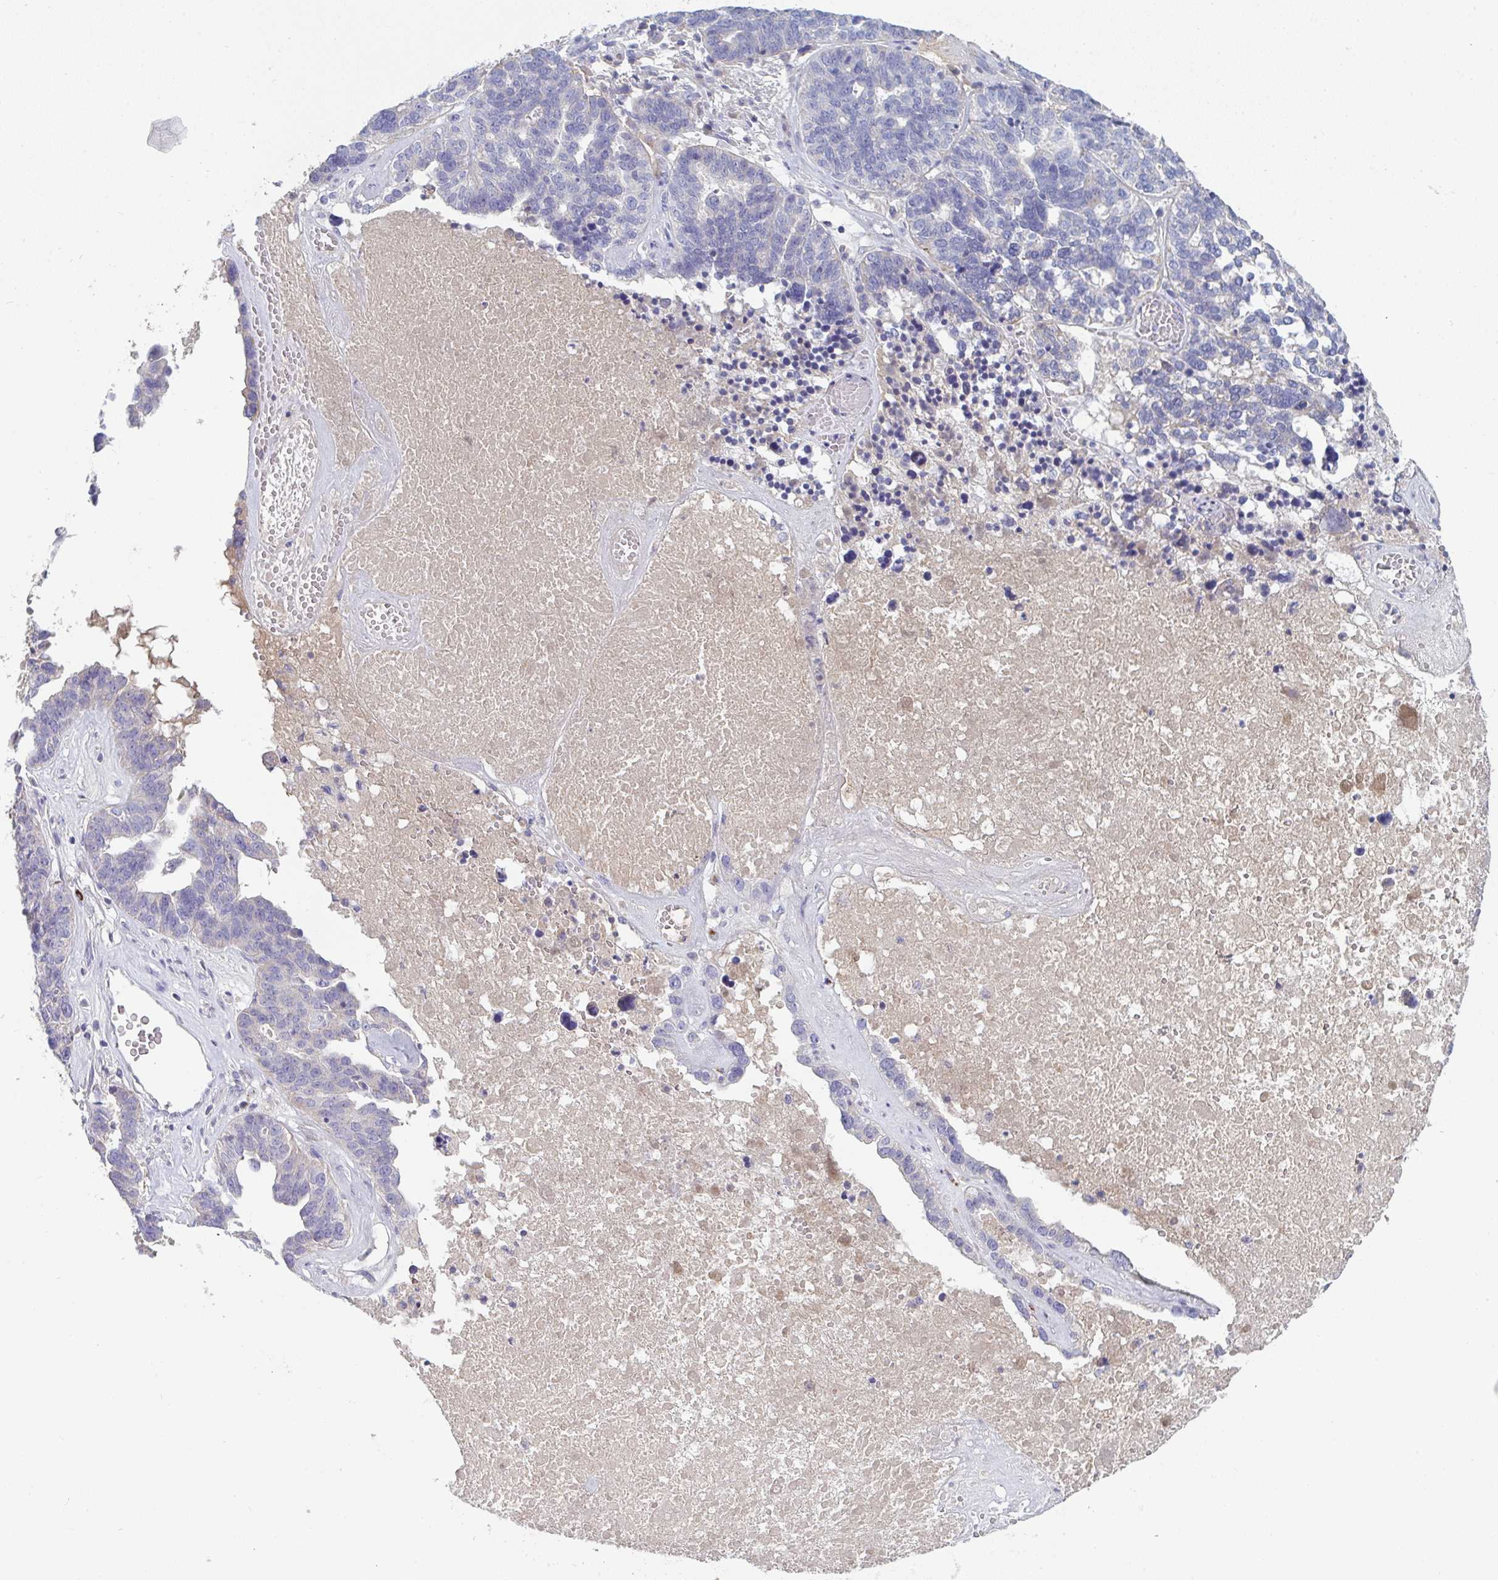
{"staining": {"intensity": "negative", "quantity": "none", "location": "none"}, "tissue": "ovarian cancer", "cell_type": "Tumor cells", "image_type": "cancer", "snomed": [{"axis": "morphology", "description": "Cystadenocarcinoma, serous, NOS"}, {"axis": "topography", "description": "Ovary"}], "caption": "The image demonstrates no staining of tumor cells in ovarian cancer.", "gene": "HGFAC", "patient": {"sex": "female", "age": 59}}